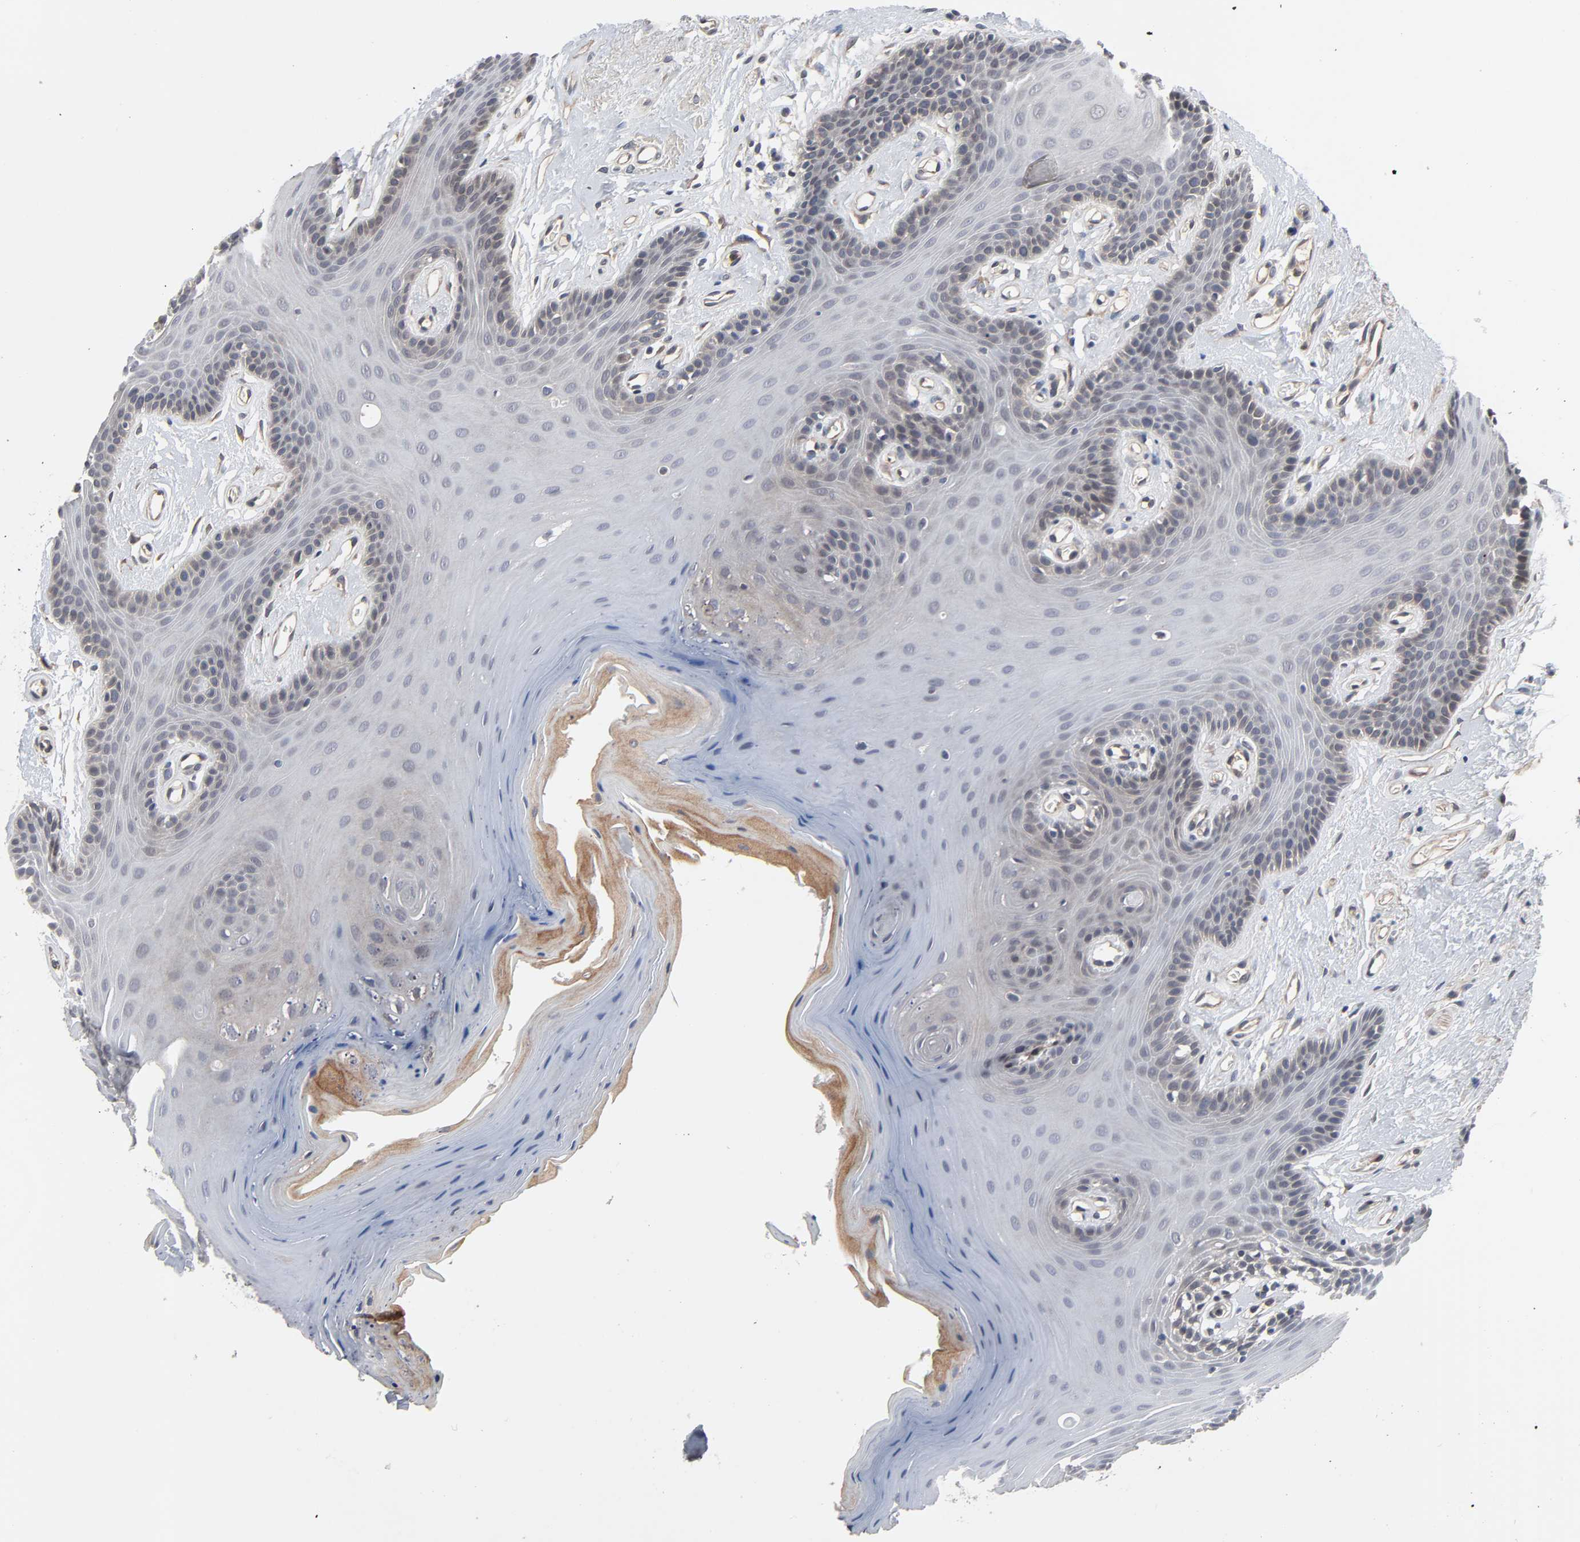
{"staining": {"intensity": "weak", "quantity": "25%-75%", "location": "cytoplasmic/membranous"}, "tissue": "oral mucosa", "cell_type": "Squamous epithelial cells", "image_type": "normal", "snomed": [{"axis": "morphology", "description": "Normal tissue, NOS"}, {"axis": "morphology", "description": "Squamous cell carcinoma, NOS"}, {"axis": "topography", "description": "Skeletal muscle"}, {"axis": "topography", "description": "Oral tissue"}, {"axis": "topography", "description": "Head-Neck"}], "caption": "Immunohistochemistry of benign oral mucosa demonstrates low levels of weak cytoplasmic/membranous expression in approximately 25%-75% of squamous epithelial cells.", "gene": "CCDC175", "patient": {"sex": "male", "age": 71}}